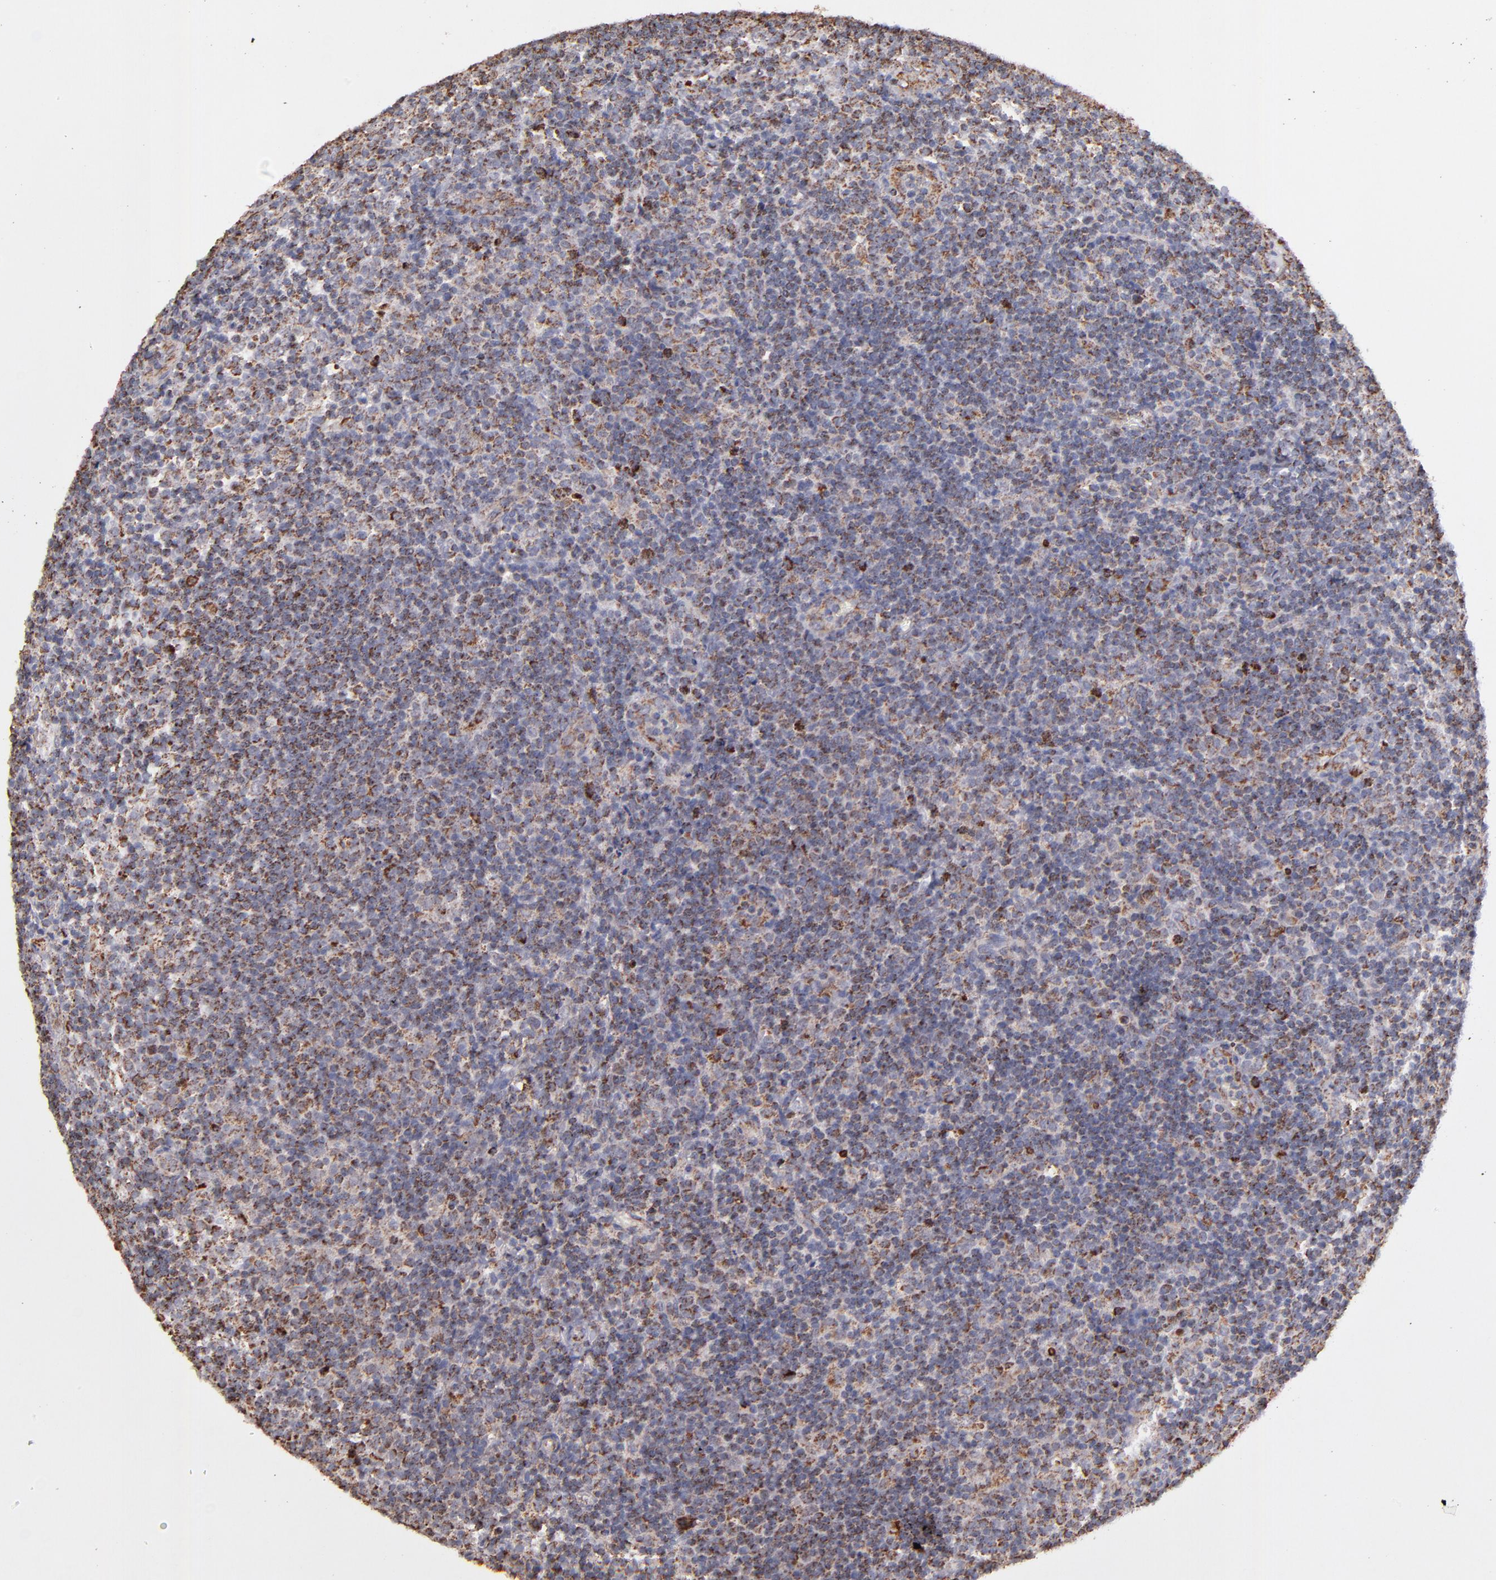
{"staining": {"intensity": "moderate", "quantity": ">75%", "location": "cytoplasmic/membranous"}, "tissue": "lymphoma", "cell_type": "Tumor cells", "image_type": "cancer", "snomed": [{"axis": "morphology", "description": "Malignant lymphoma, non-Hodgkin's type, Low grade"}, {"axis": "topography", "description": "Lymph node"}], "caption": "High-magnification brightfield microscopy of low-grade malignant lymphoma, non-Hodgkin's type stained with DAB (3,3'-diaminobenzidine) (brown) and counterstained with hematoxylin (blue). tumor cells exhibit moderate cytoplasmic/membranous staining is present in approximately>75% of cells.", "gene": "DLST", "patient": {"sex": "male", "age": 74}}